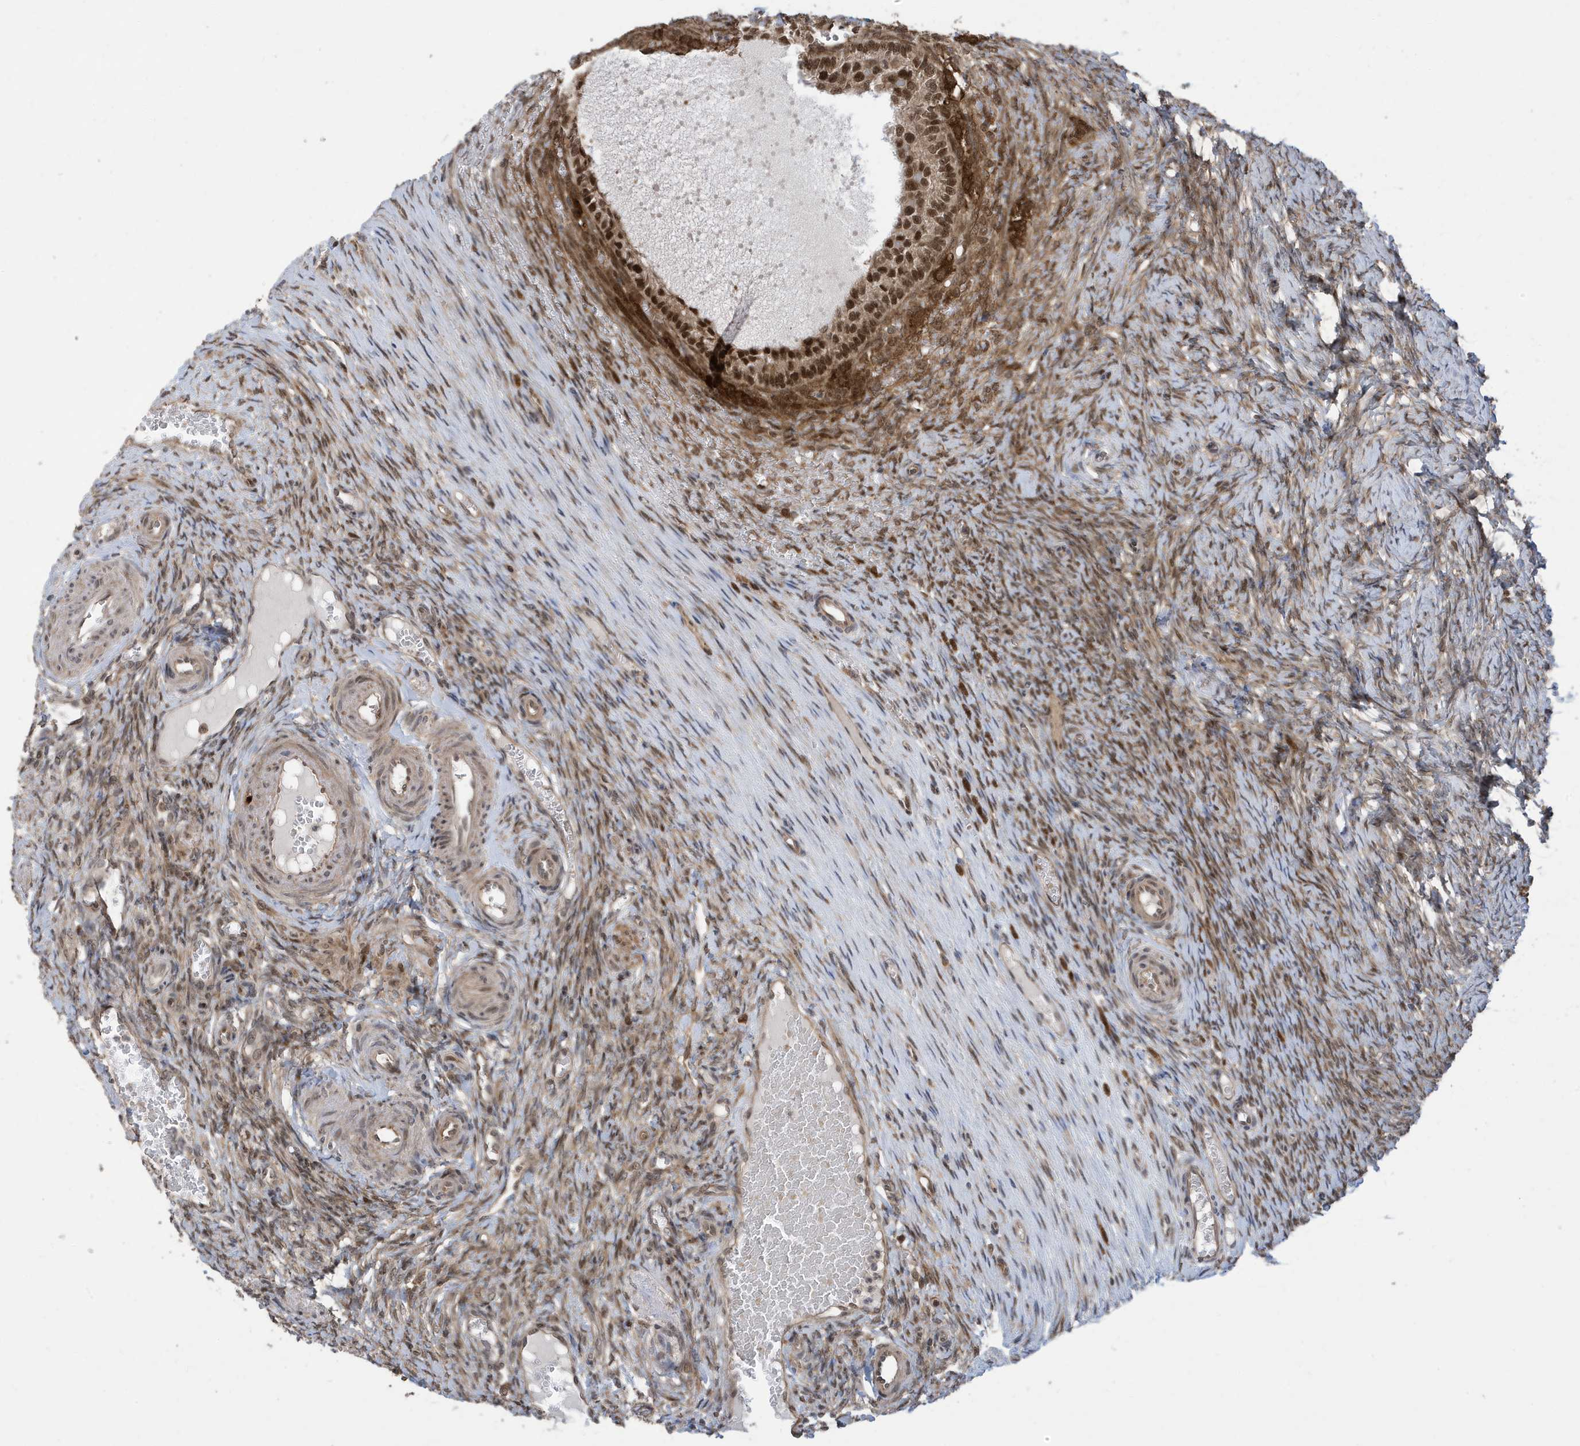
{"staining": {"intensity": "moderate", "quantity": ">75%", "location": "nuclear"}, "tissue": "ovary", "cell_type": "Follicle cells", "image_type": "normal", "snomed": [{"axis": "morphology", "description": "Adenocarcinoma, NOS"}, {"axis": "topography", "description": "Endometrium"}], "caption": "Brown immunohistochemical staining in benign ovary exhibits moderate nuclear staining in about >75% of follicle cells. (IHC, brightfield microscopy, high magnification).", "gene": "UBQLN1", "patient": {"sex": "female", "age": 32}}